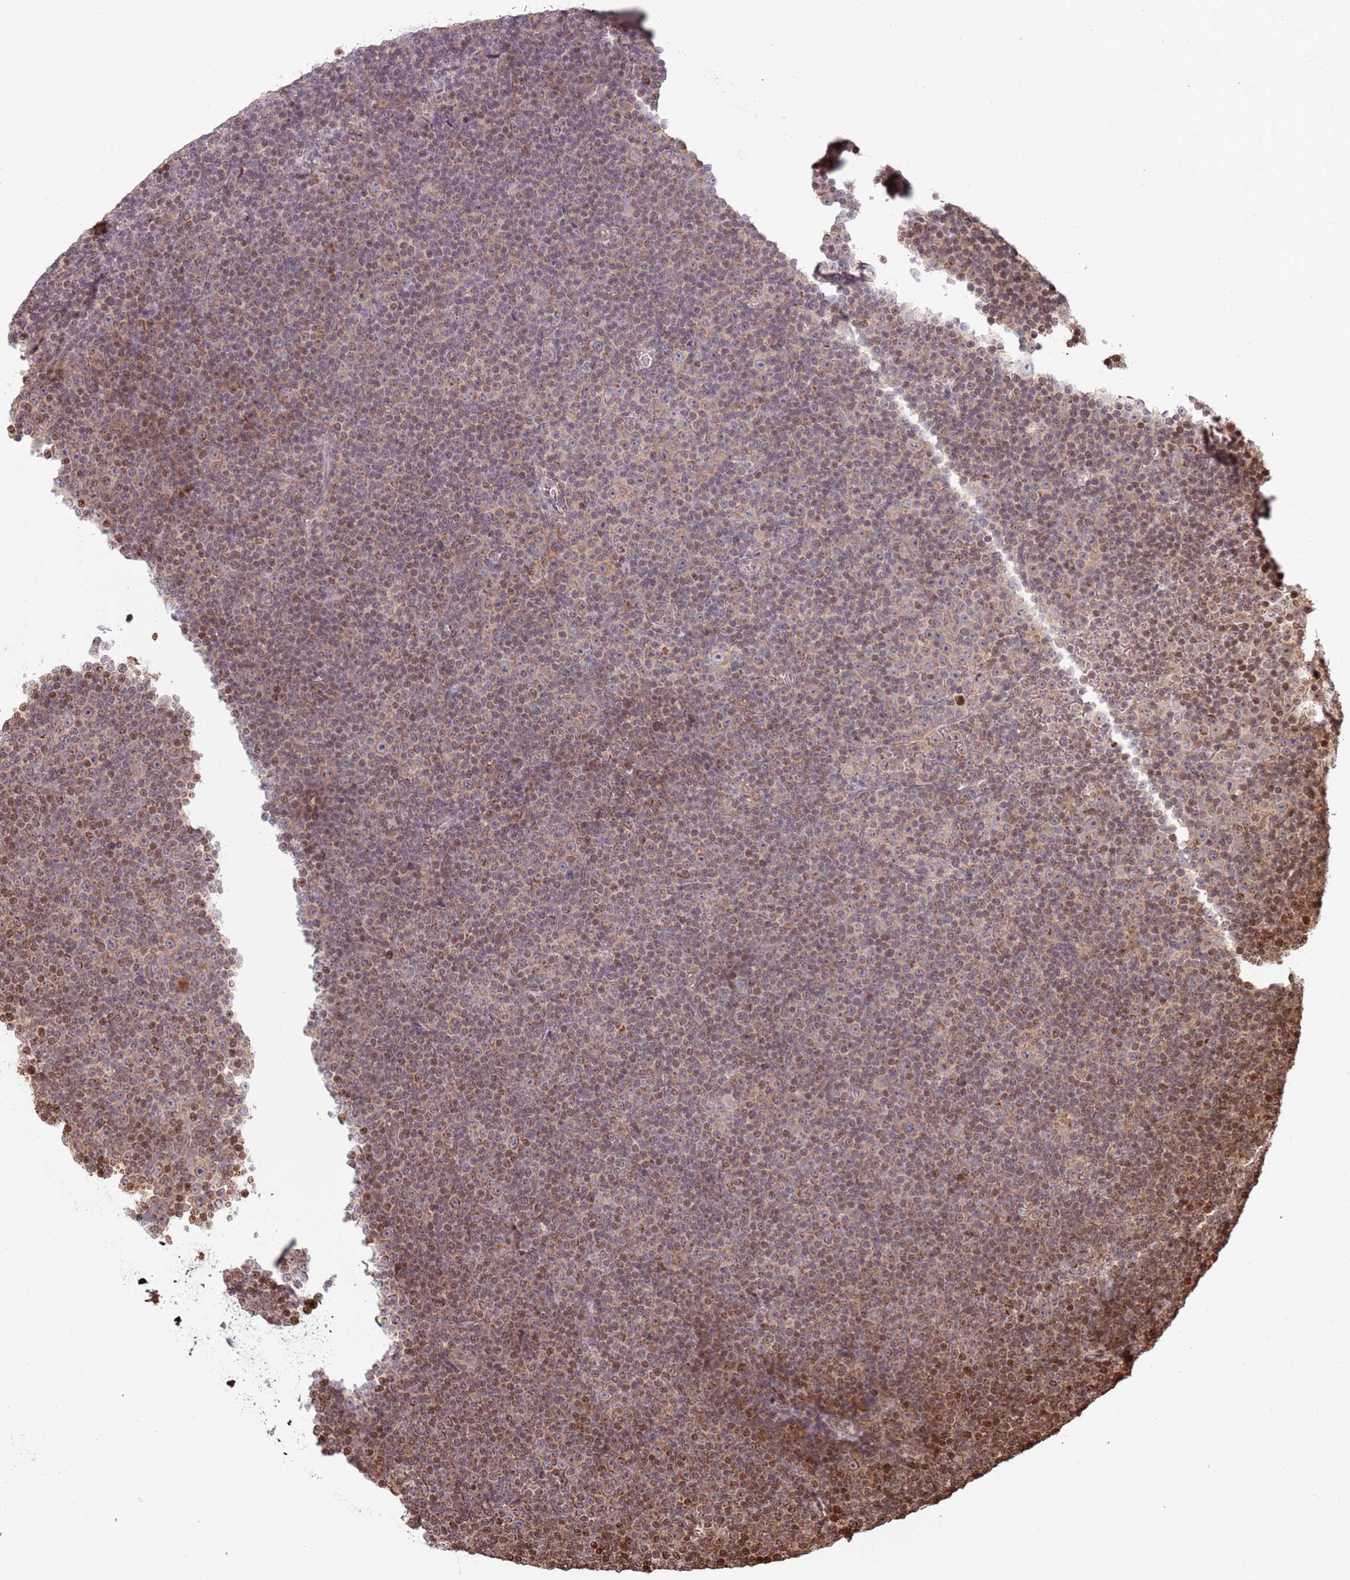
{"staining": {"intensity": "weak", "quantity": "25%-75%", "location": "cytoplasmic/membranous,nuclear"}, "tissue": "lymphoma", "cell_type": "Tumor cells", "image_type": "cancer", "snomed": [{"axis": "morphology", "description": "Malignant lymphoma, non-Hodgkin's type, Low grade"}, {"axis": "topography", "description": "Lymph node"}], "caption": "A photomicrograph of lymphoma stained for a protein displays weak cytoplasmic/membranous and nuclear brown staining in tumor cells.", "gene": "SCAF1", "patient": {"sex": "female", "age": 67}}